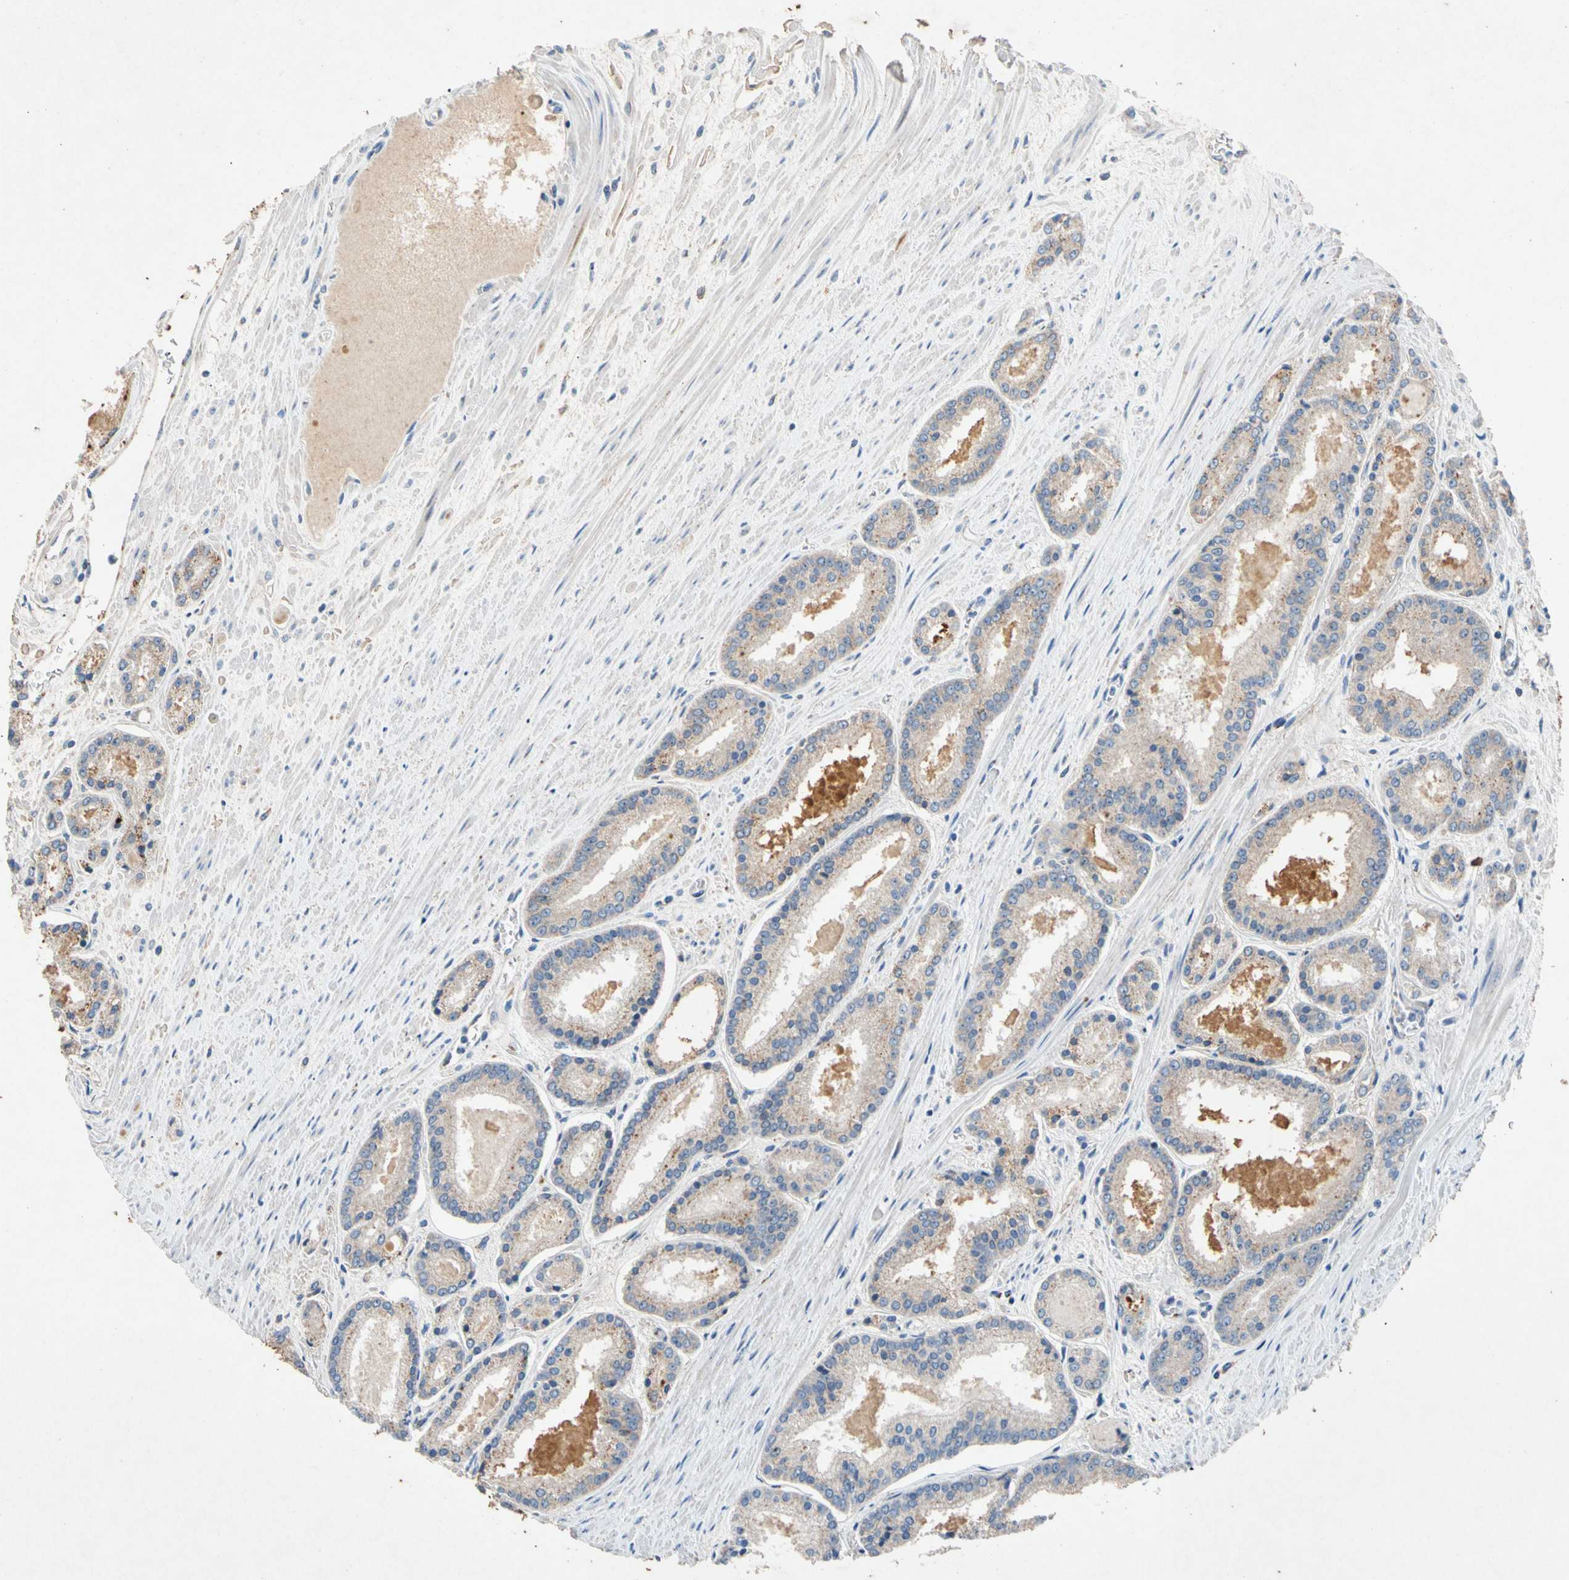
{"staining": {"intensity": "moderate", "quantity": "25%-75%", "location": "cytoplasmic/membranous"}, "tissue": "prostate cancer", "cell_type": "Tumor cells", "image_type": "cancer", "snomed": [{"axis": "morphology", "description": "Adenocarcinoma, Low grade"}, {"axis": "topography", "description": "Prostate"}], "caption": "DAB (3,3'-diaminobenzidine) immunohistochemical staining of prostate adenocarcinoma (low-grade) demonstrates moderate cytoplasmic/membranous protein expression in about 25%-75% of tumor cells.", "gene": "GASK1B", "patient": {"sex": "male", "age": 59}}